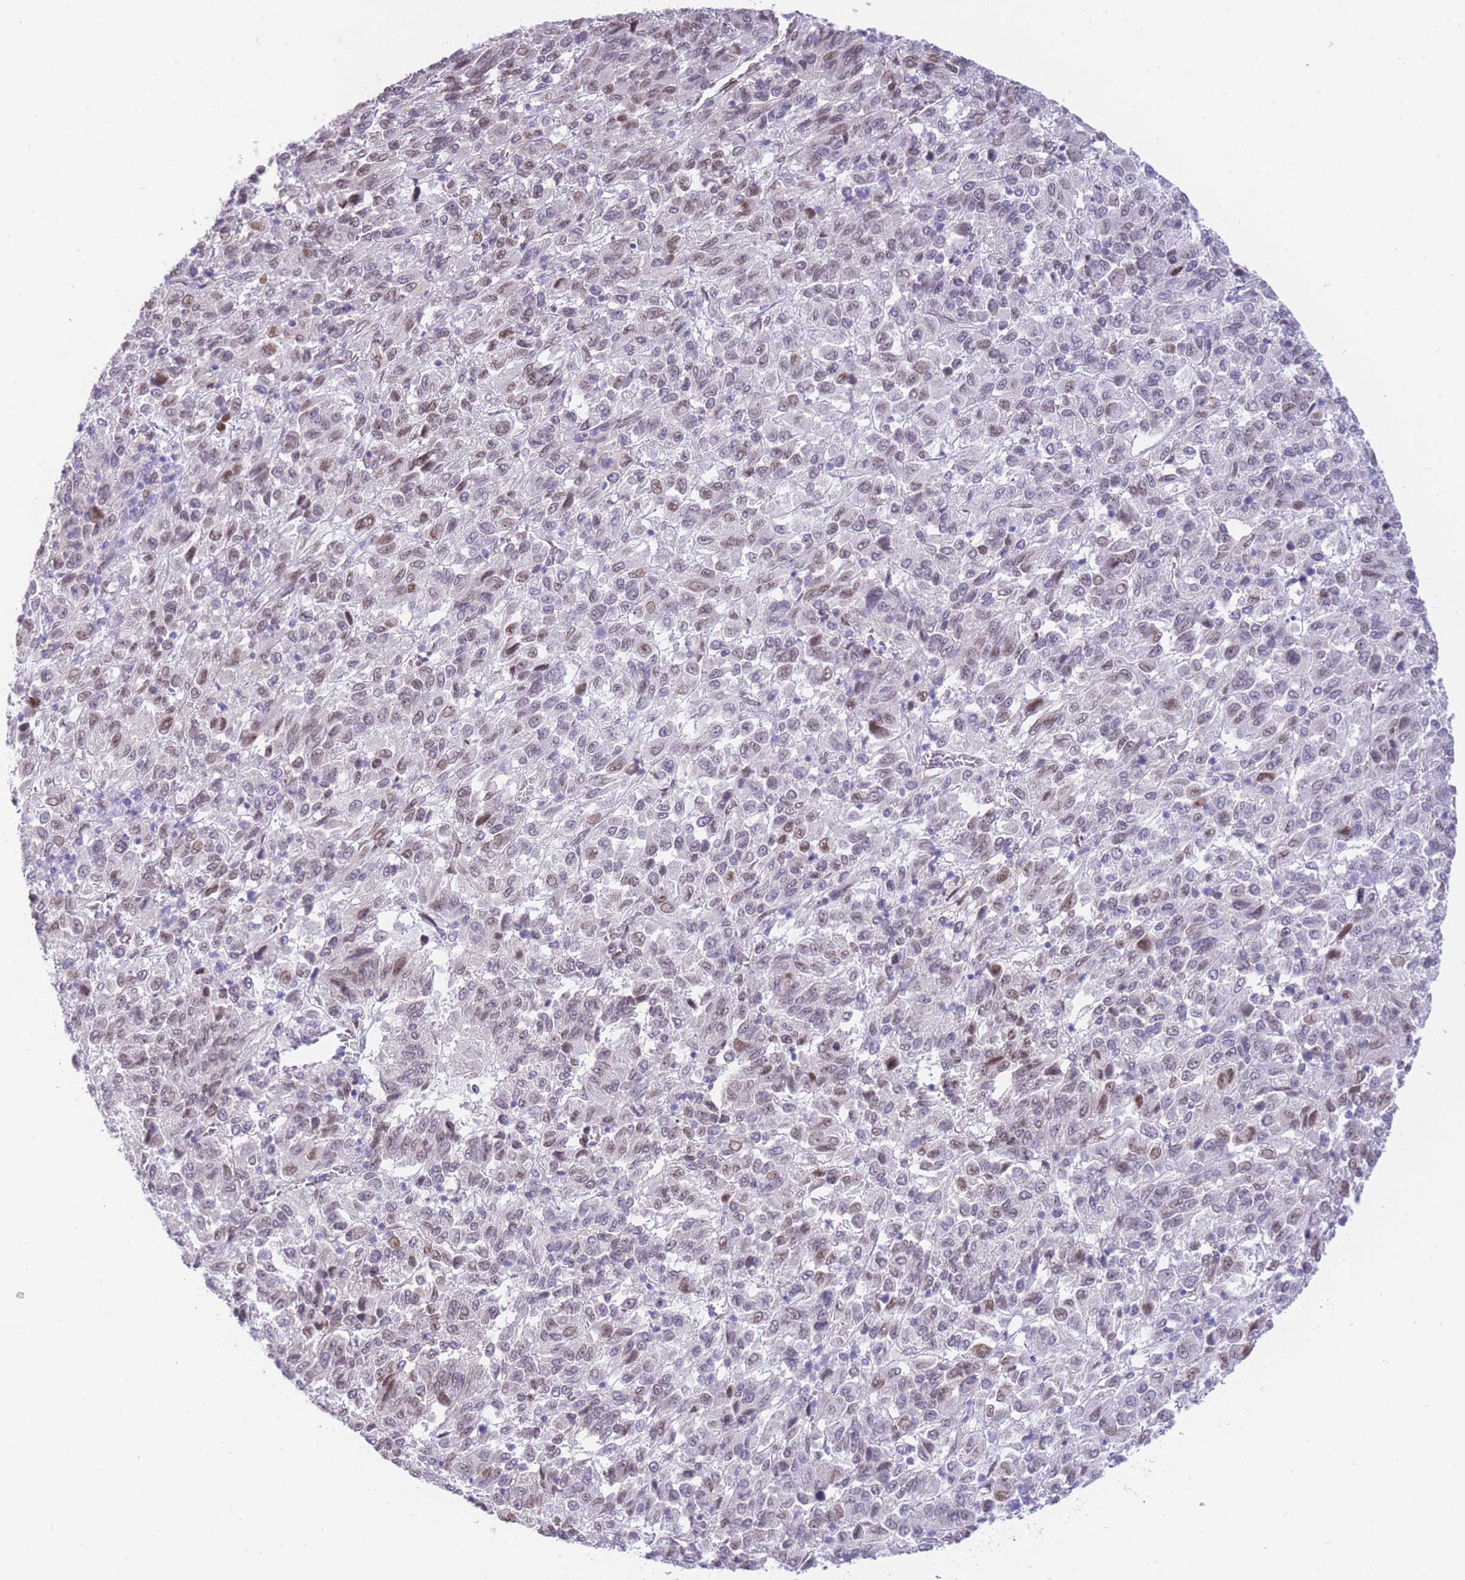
{"staining": {"intensity": "weak", "quantity": ">75%", "location": "nuclear"}, "tissue": "melanoma", "cell_type": "Tumor cells", "image_type": "cancer", "snomed": [{"axis": "morphology", "description": "Malignant melanoma, Metastatic site"}, {"axis": "topography", "description": "Lung"}], "caption": "IHC of malignant melanoma (metastatic site) displays low levels of weak nuclear staining in approximately >75% of tumor cells.", "gene": "OR10AD1", "patient": {"sex": "male", "age": 64}}